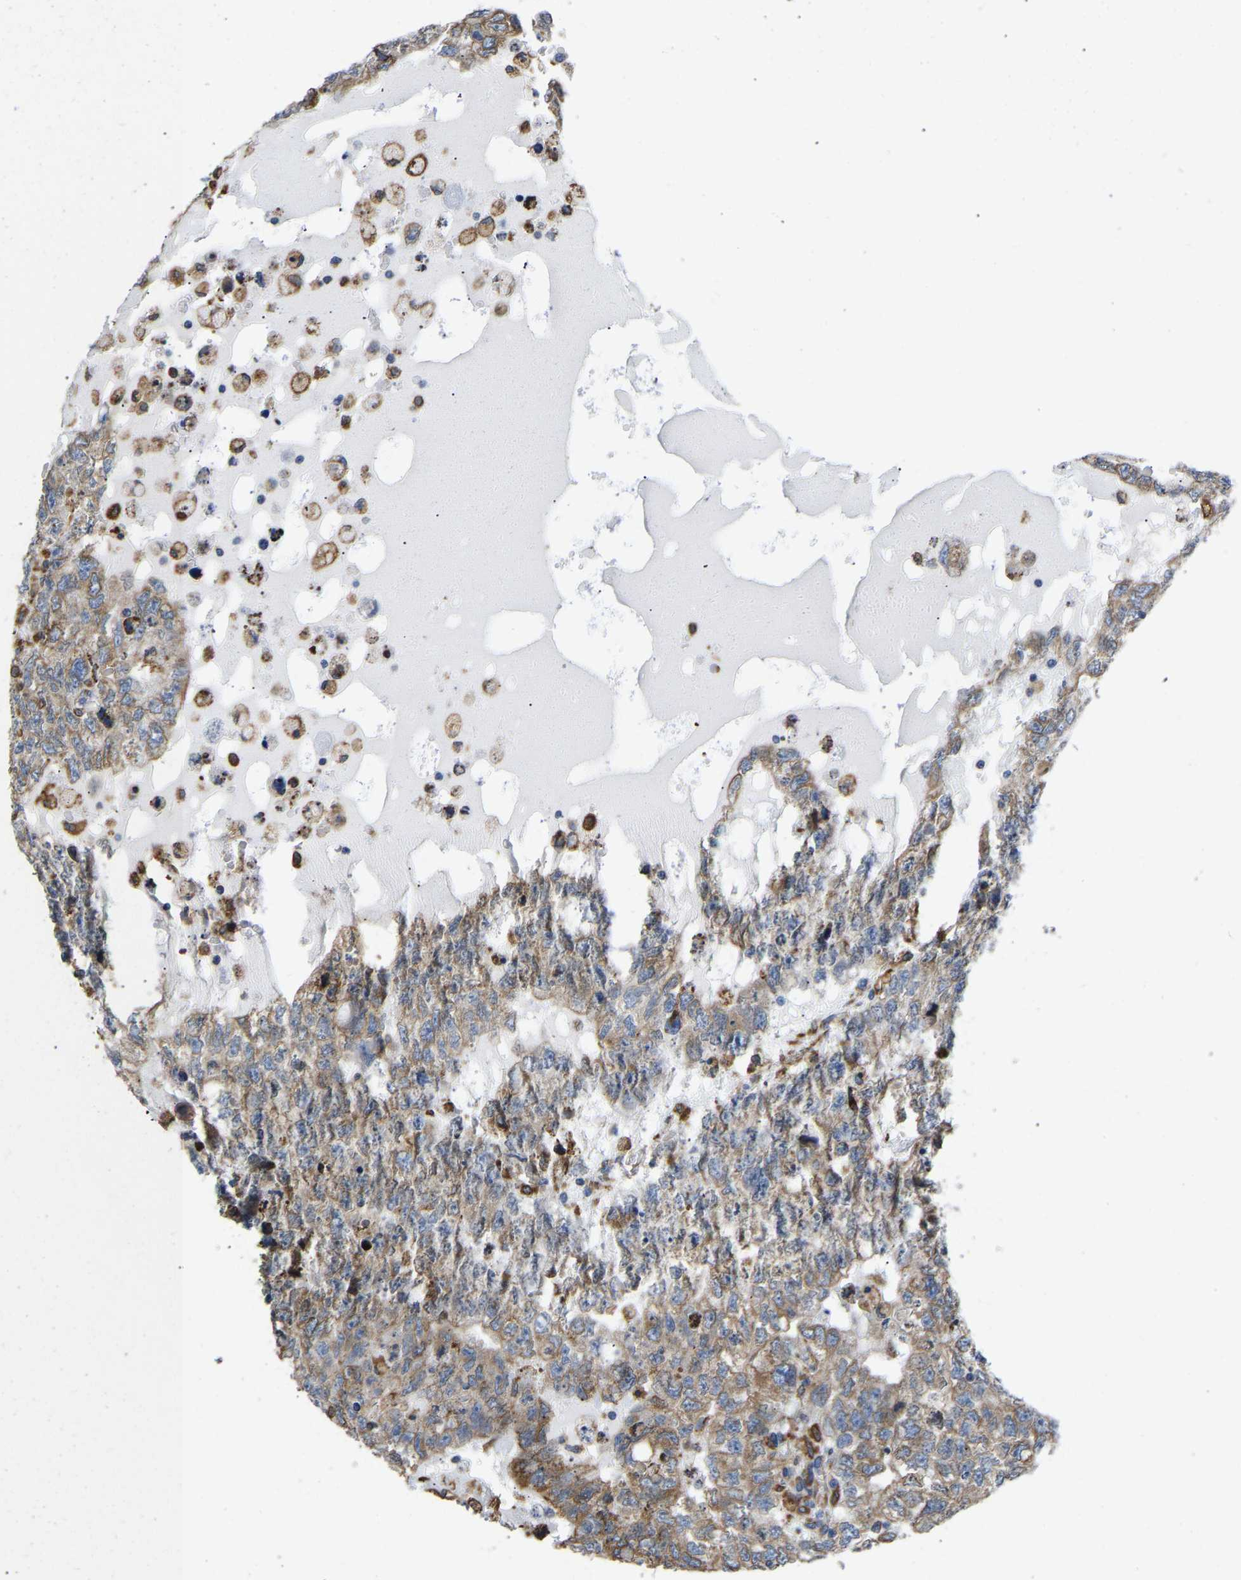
{"staining": {"intensity": "moderate", "quantity": ">75%", "location": "cytoplasmic/membranous"}, "tissue": "testis cancer", "cell_type": "Tumor cells", "image_type": "cancer", "snomed": [{"axis": "morphology", "description": "Carcinoma, Embryonal, NOS"}, {"axis": "topography", "description": "Testis"}], "caption": "Immunohistochemical staining of human testis cancer shows moderate cytoplasmic/membranous protein staining in about >75% of tumor cells.", "gene": "P4HB", "patient": {"sex": "male", "age": 36}}